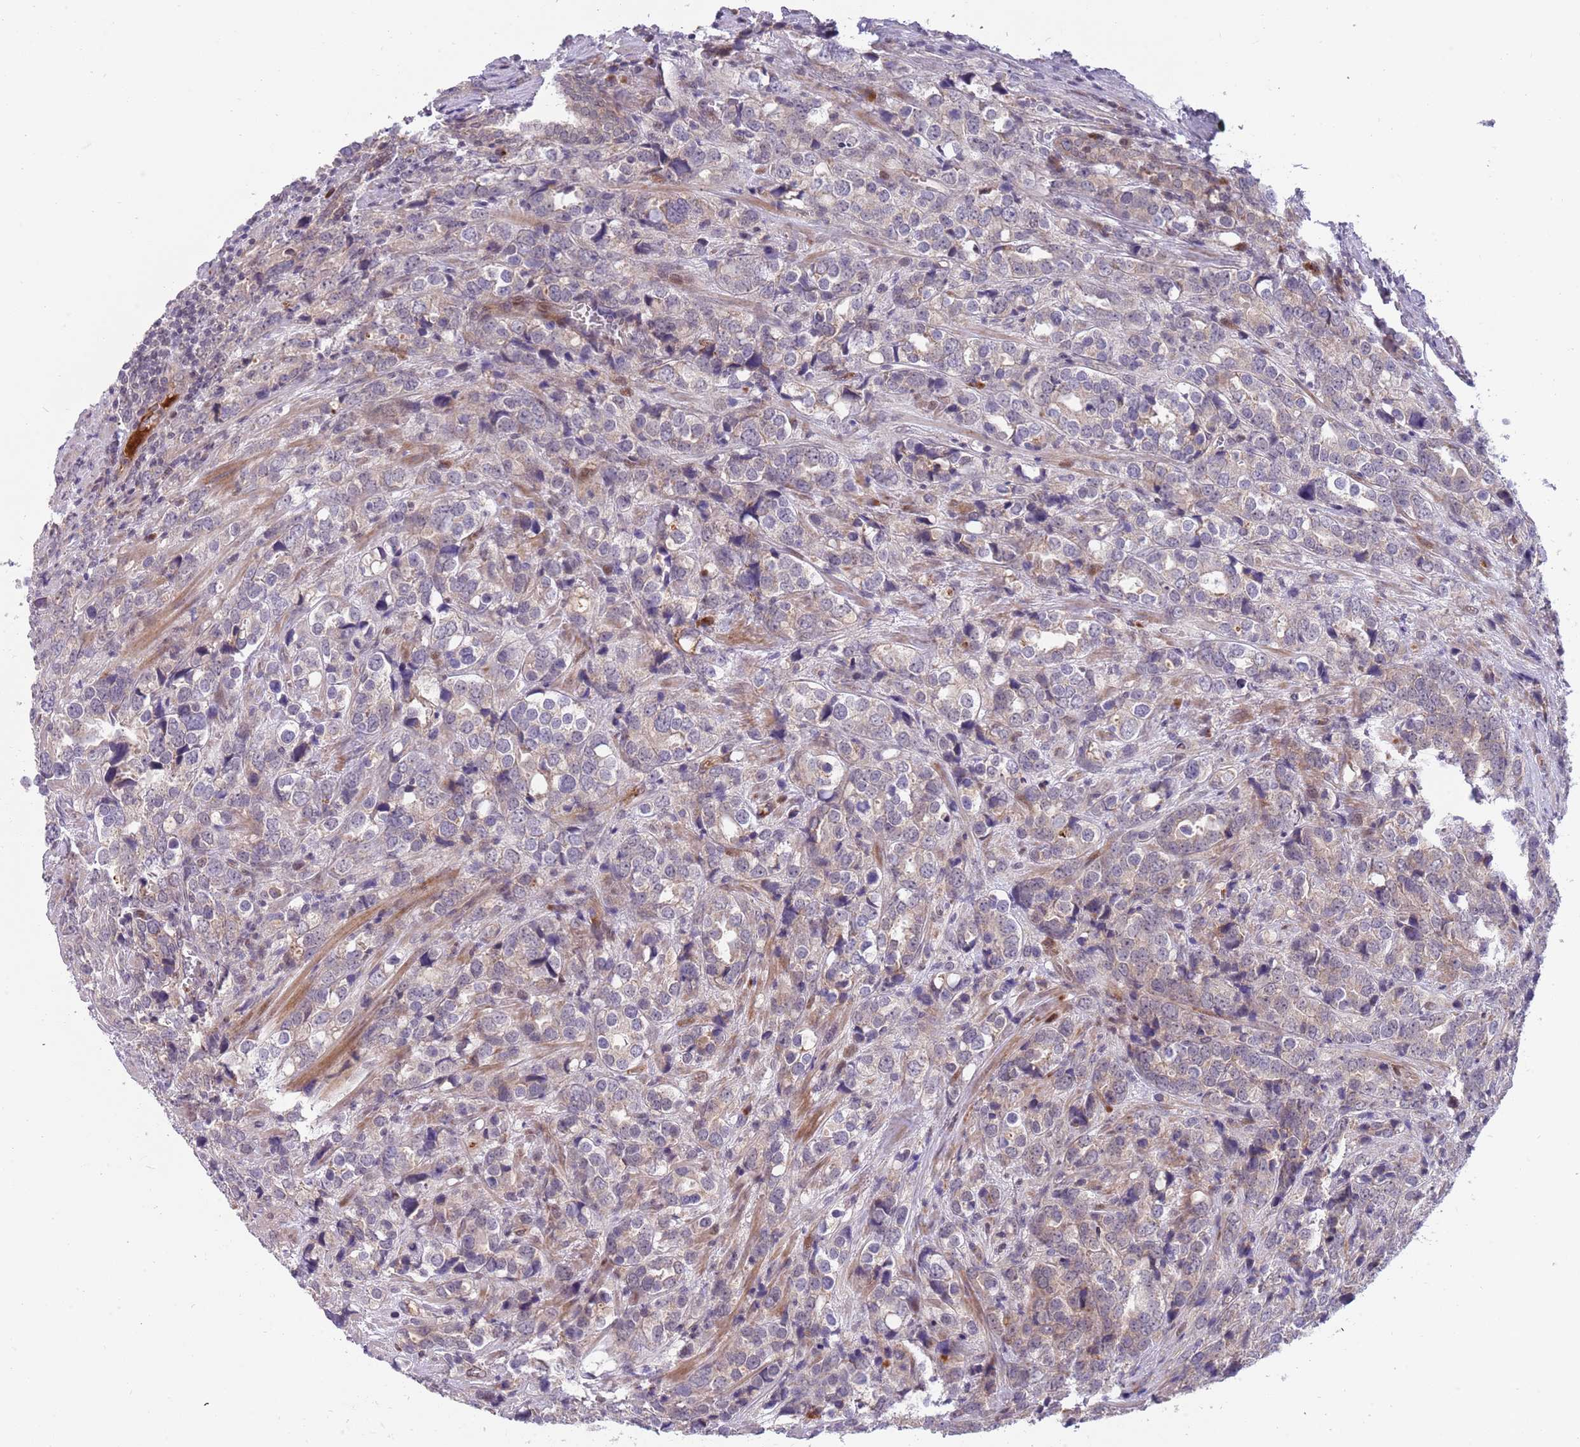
{"staining": {"intensity": "weak", "quantity": "<25%", "location": "cytoplasmic/membranous"}, "tissue": "prostate cancer", "cell_type": "Tumor cells", "image_type": "cancer", "snomed": [{"axis": "morphology", "description": "Adenocarcinoma, High grade"}, {"axis": "topography", "description": "Prostate"}], "caption": "IHC of prostate high-grade adenocarcinoma reveals no staining in tumor cells. Brightfield microscopy of immunohistochemistry (IHC) stained with DAB (brown) and hematoxylin (blue), captured at high magnification.", "gene": "NT5DC4", "patient": {"sex": "male", "age": 71}}